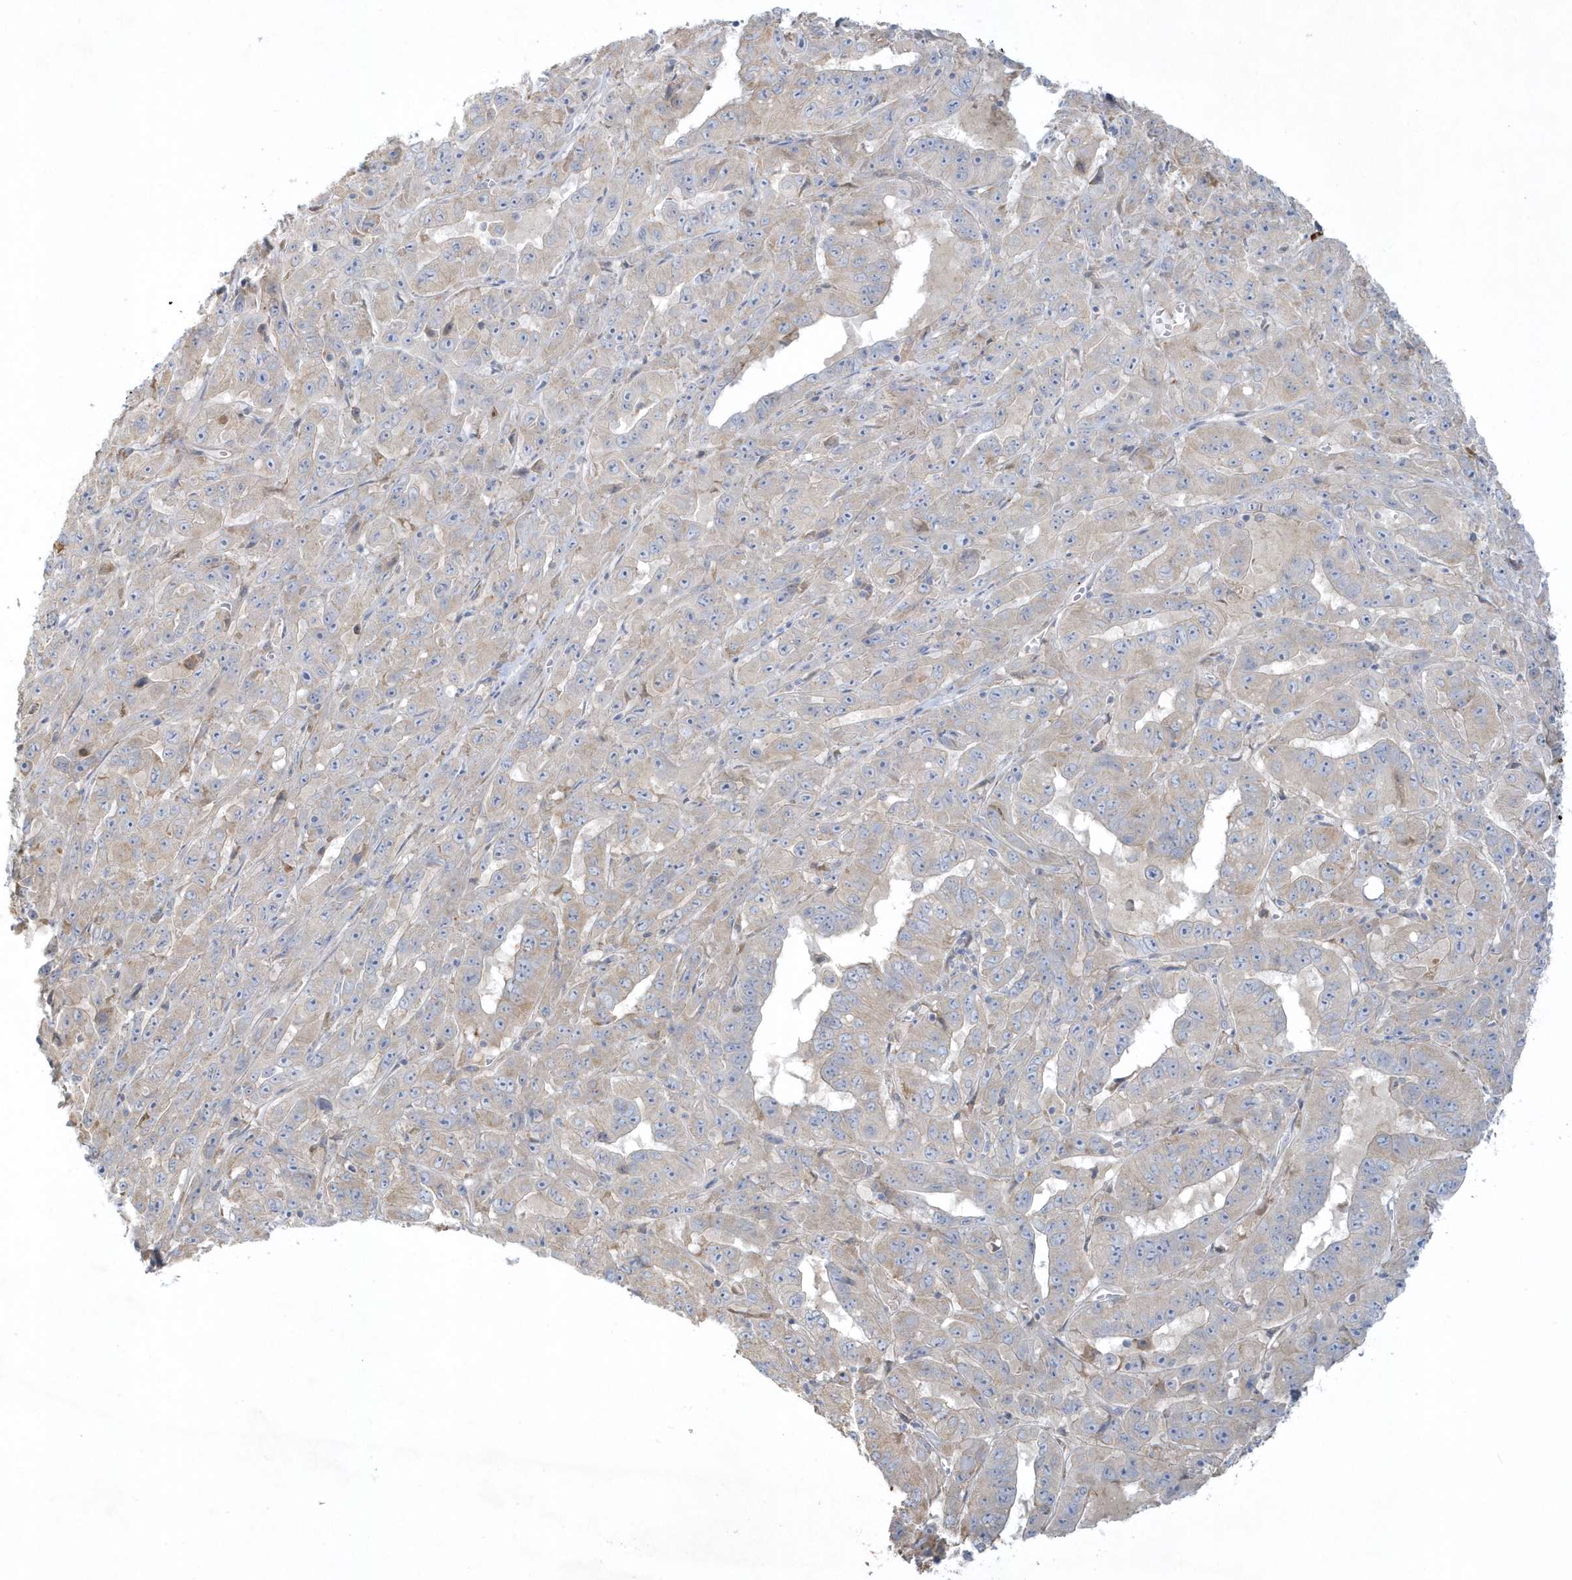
{"staining": {"intensity": "weak", "quantity": "<25%", "location": "cytoplasmic/membranous"}, "tissue": "pancreatic cancer", "cell_type": "Tumor cells", "image_type": "cancer", "snomed": [{"axis": "morphology", "description": "Adenocarcinoma, NOS"}, {"axis": "topography", "description": "Pancreas"}], "caption": "This is an immunohistochemistry micrograph of pancreatic cancer (adenocarcinoma). There is no staining in tumor cells.", "gene": "THADA", "patient": {"sex": "male", "age": 63}}